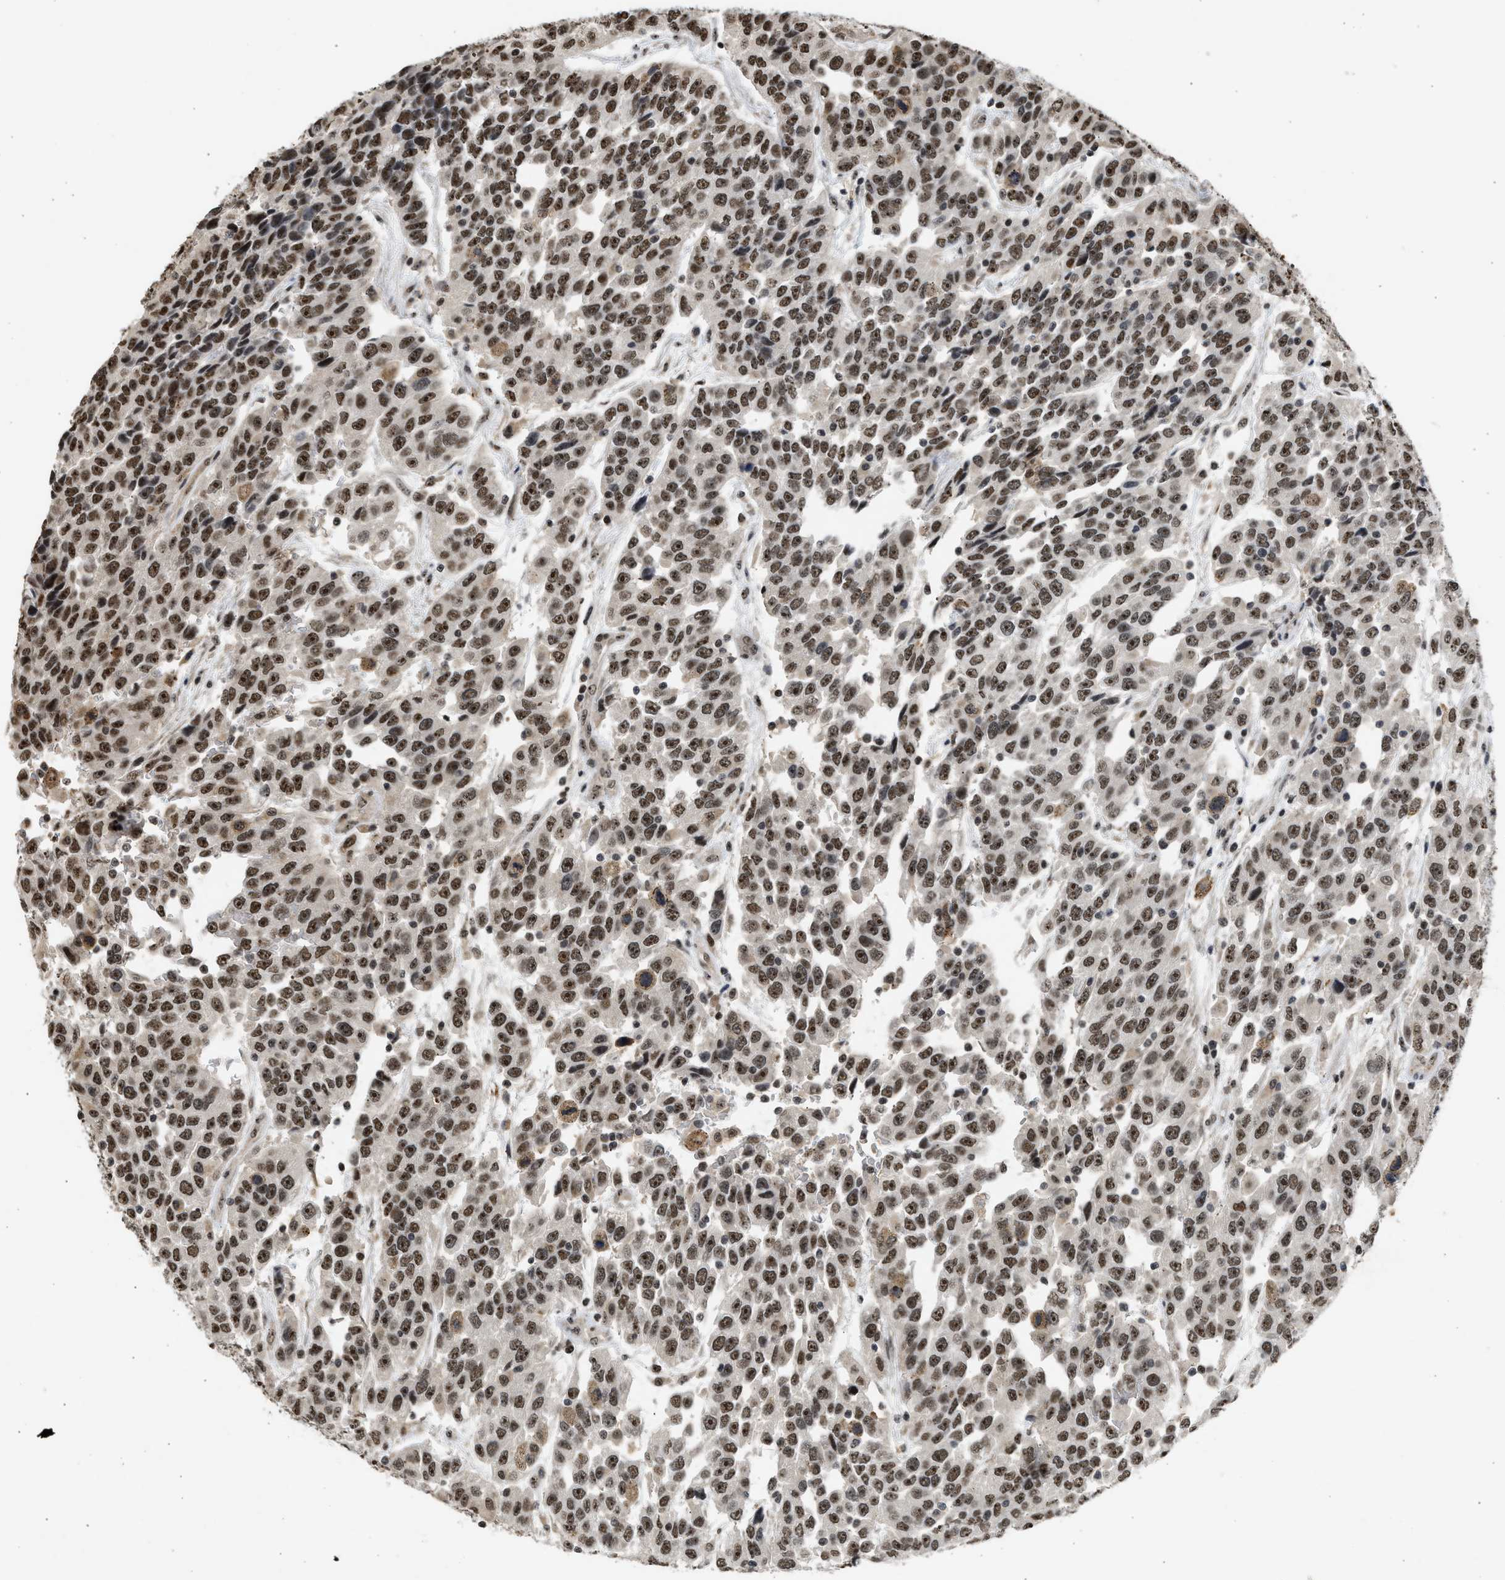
{"staining": {"intensity": "strong", "quantity": ">75%", "location": "nuclear"}, "tissue": "urothelial cancer", "cell_type": "Tumor cells", "image_type": "cancer", "snomed": [{"axis": "morphology", "description": "Urothelial carcinoma, High grade"}, {"axis": "topography", "description": "Urinary bladder"}], "caption": "IHC micrograph of human urothelial carcinoma (high-grade) stained for a protein (brown), which exhibits high levels of strong nuclear expression in approximately >75% of tumor cells.", "gene": "TFDP2", "patient": {"sex": "female", "age": 80}}